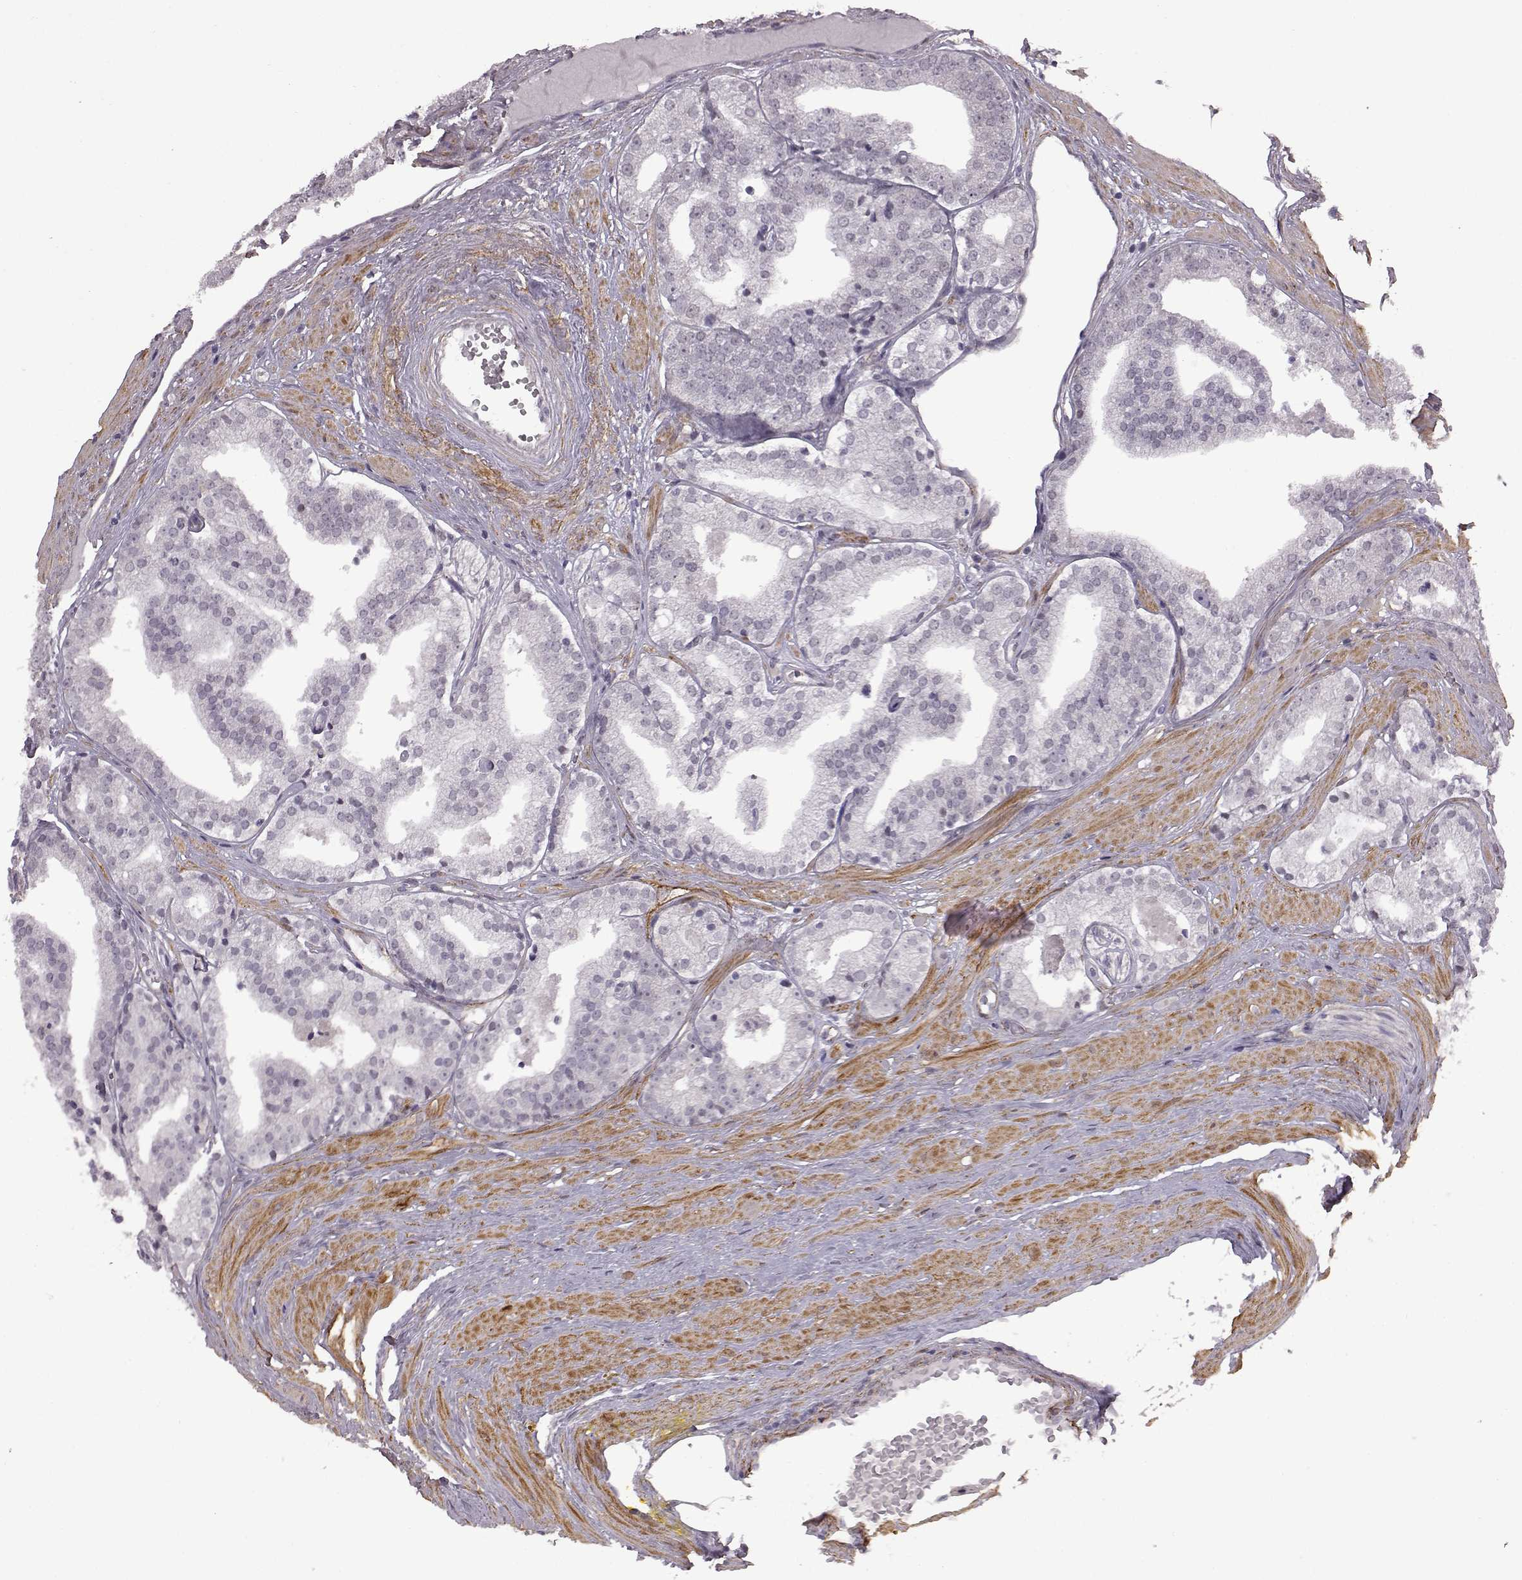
{"staining": {"intensity": "negative", "quantity": "none", "location": "none"}, "tissue": "prostate cancer", "cell_type": "Tumor cells", "image_type": "cancer", "snomed": [{"axis": "morphology", "description": "Adenocarcinoma, Low grade"}, {"axis": "topography", "description": "Prostate"}], "caption": "Micrograph shows no protein expression in tumor cells of low-grade adenocarcinoma (prostate) tissue.", "gene": "SYNPO2", "patient": {"sex": "male", "age": 60}}